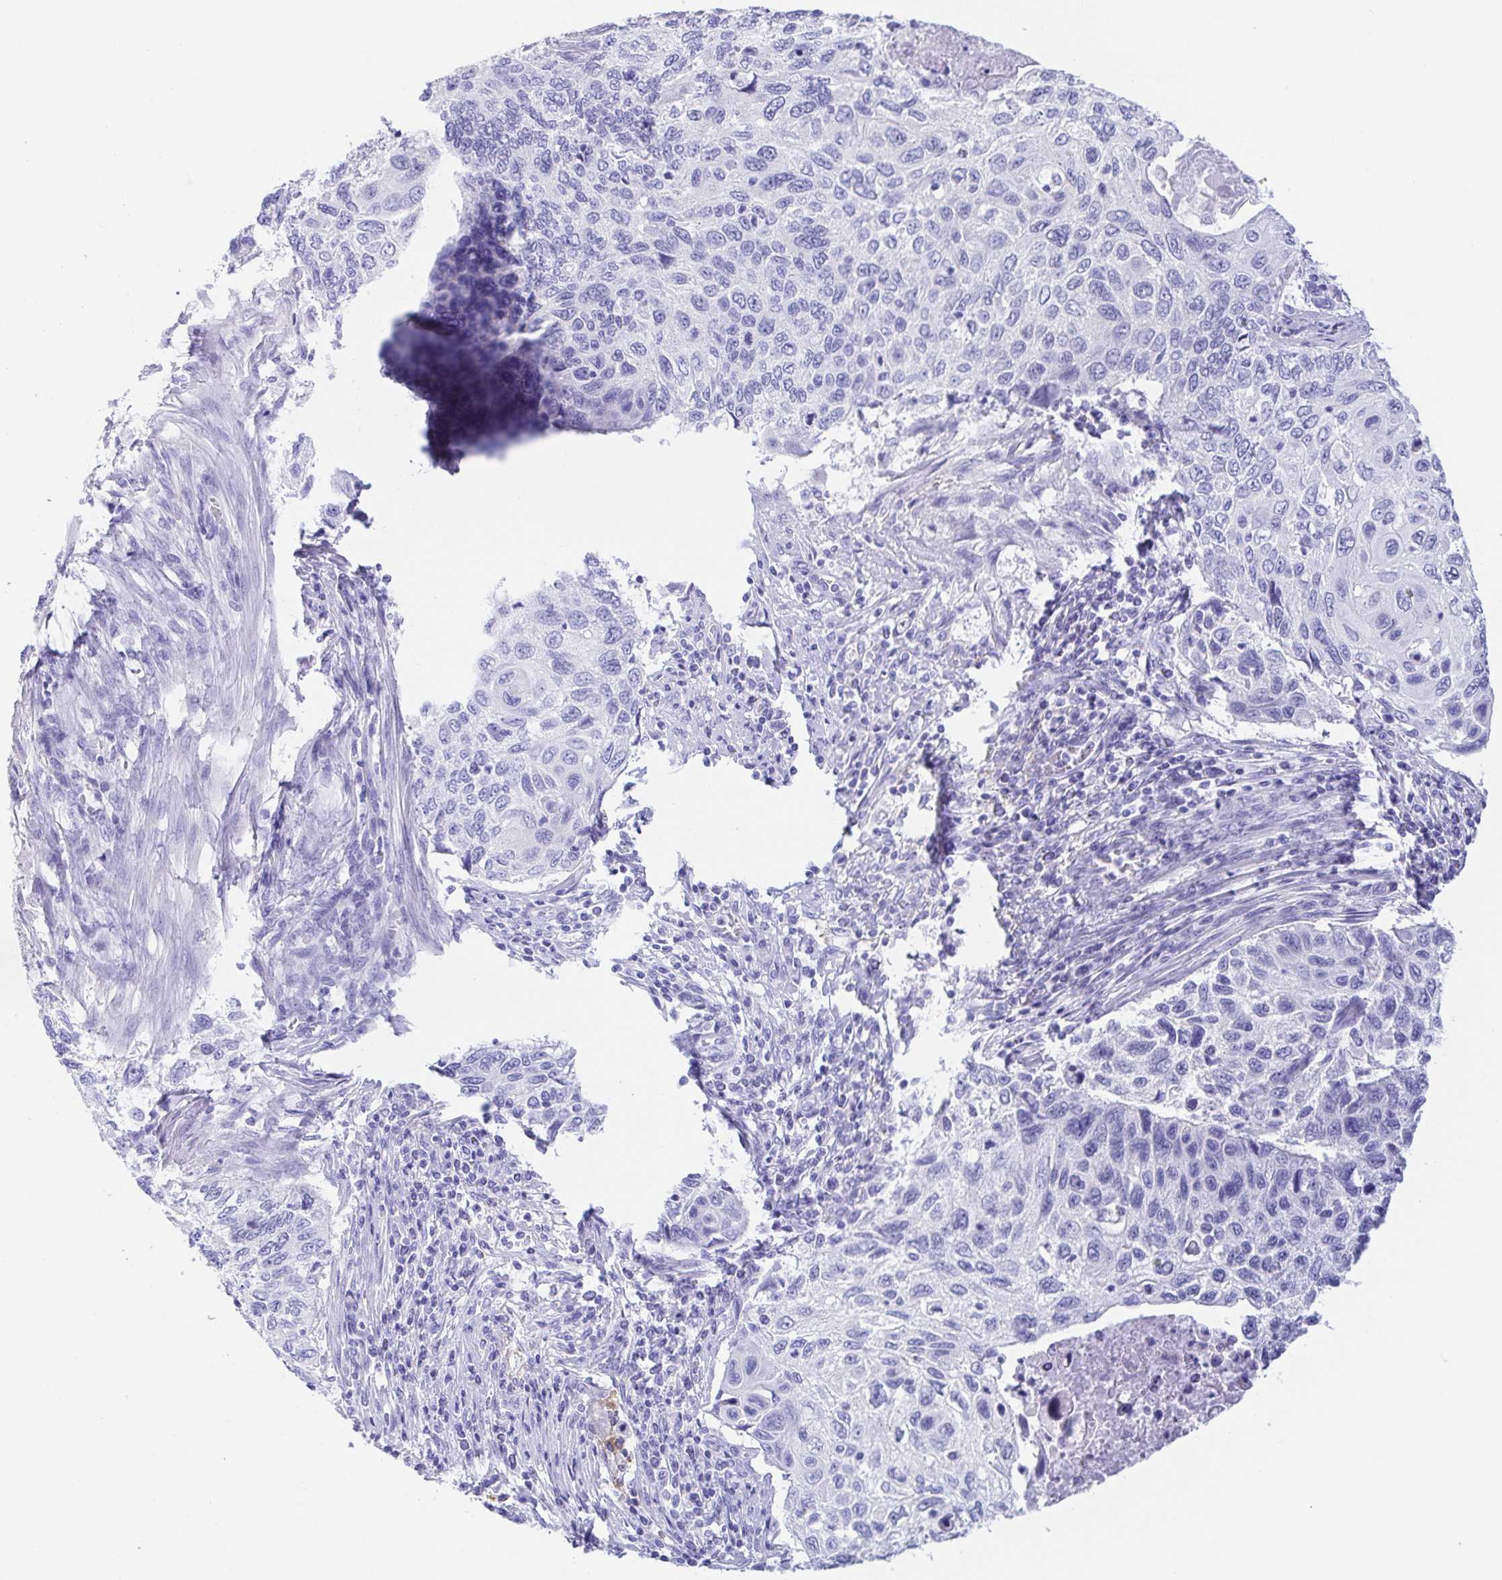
{"staining": {"intensity": "negative", "quantity": "none", "location": "none"}, "tissue": "cervical cancer", "cell_type": "Tumor cells", "image_type": "cancer", "snomed": [{"axis": "morphology", "description": "Squamous cell carcinoma, NOS"}, {"axis": "topography", "description": "Cervix"}], "caption": "A high-resolution photomicrograph shows immunohistochemistry (IHC) staining of squamous cell carcinoma (cervical), which reveals no significant expression in tumor cells.", "gene": "GKN1", "patient": {"sex": "female", "age": 70}}